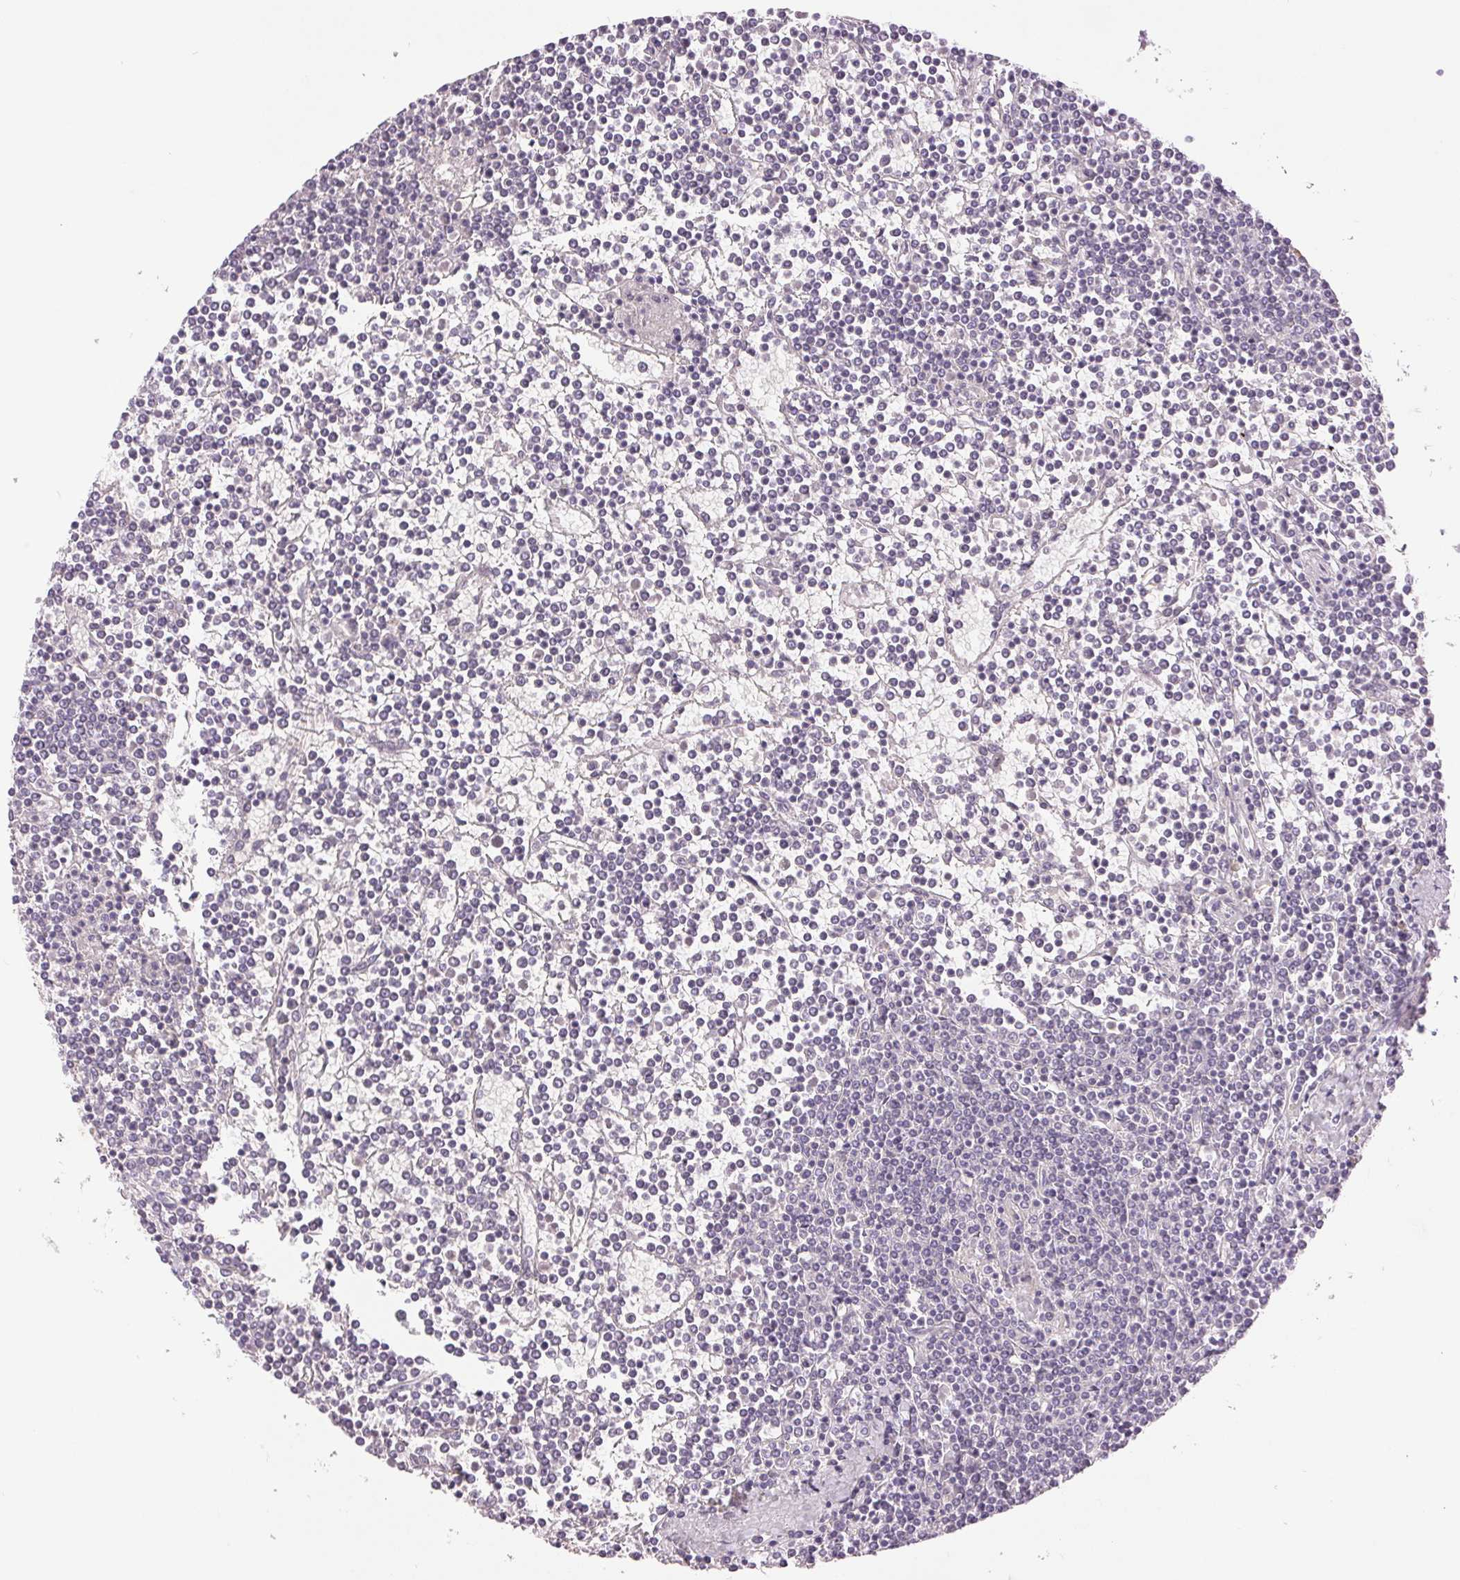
{"staining": {"intensity": "negative", "quantity": "none", "location": "none"}, "tissue": "lymphoma", "cell_type": "Tumor cells", "image_type": "cancer", "snomed": [{"axis": "morphology", "description": "Malignant lymphoma, non-Hodgkin's type, Low grade"}, {"axis": "topography", "description": "Spleen"}], "caption": "This is a histopathology image of IHC staining of lymphoma, which shows no expression in tumor cells.", "gene": "FXYD4", "patient": {"sex": "female", "age": 19}}